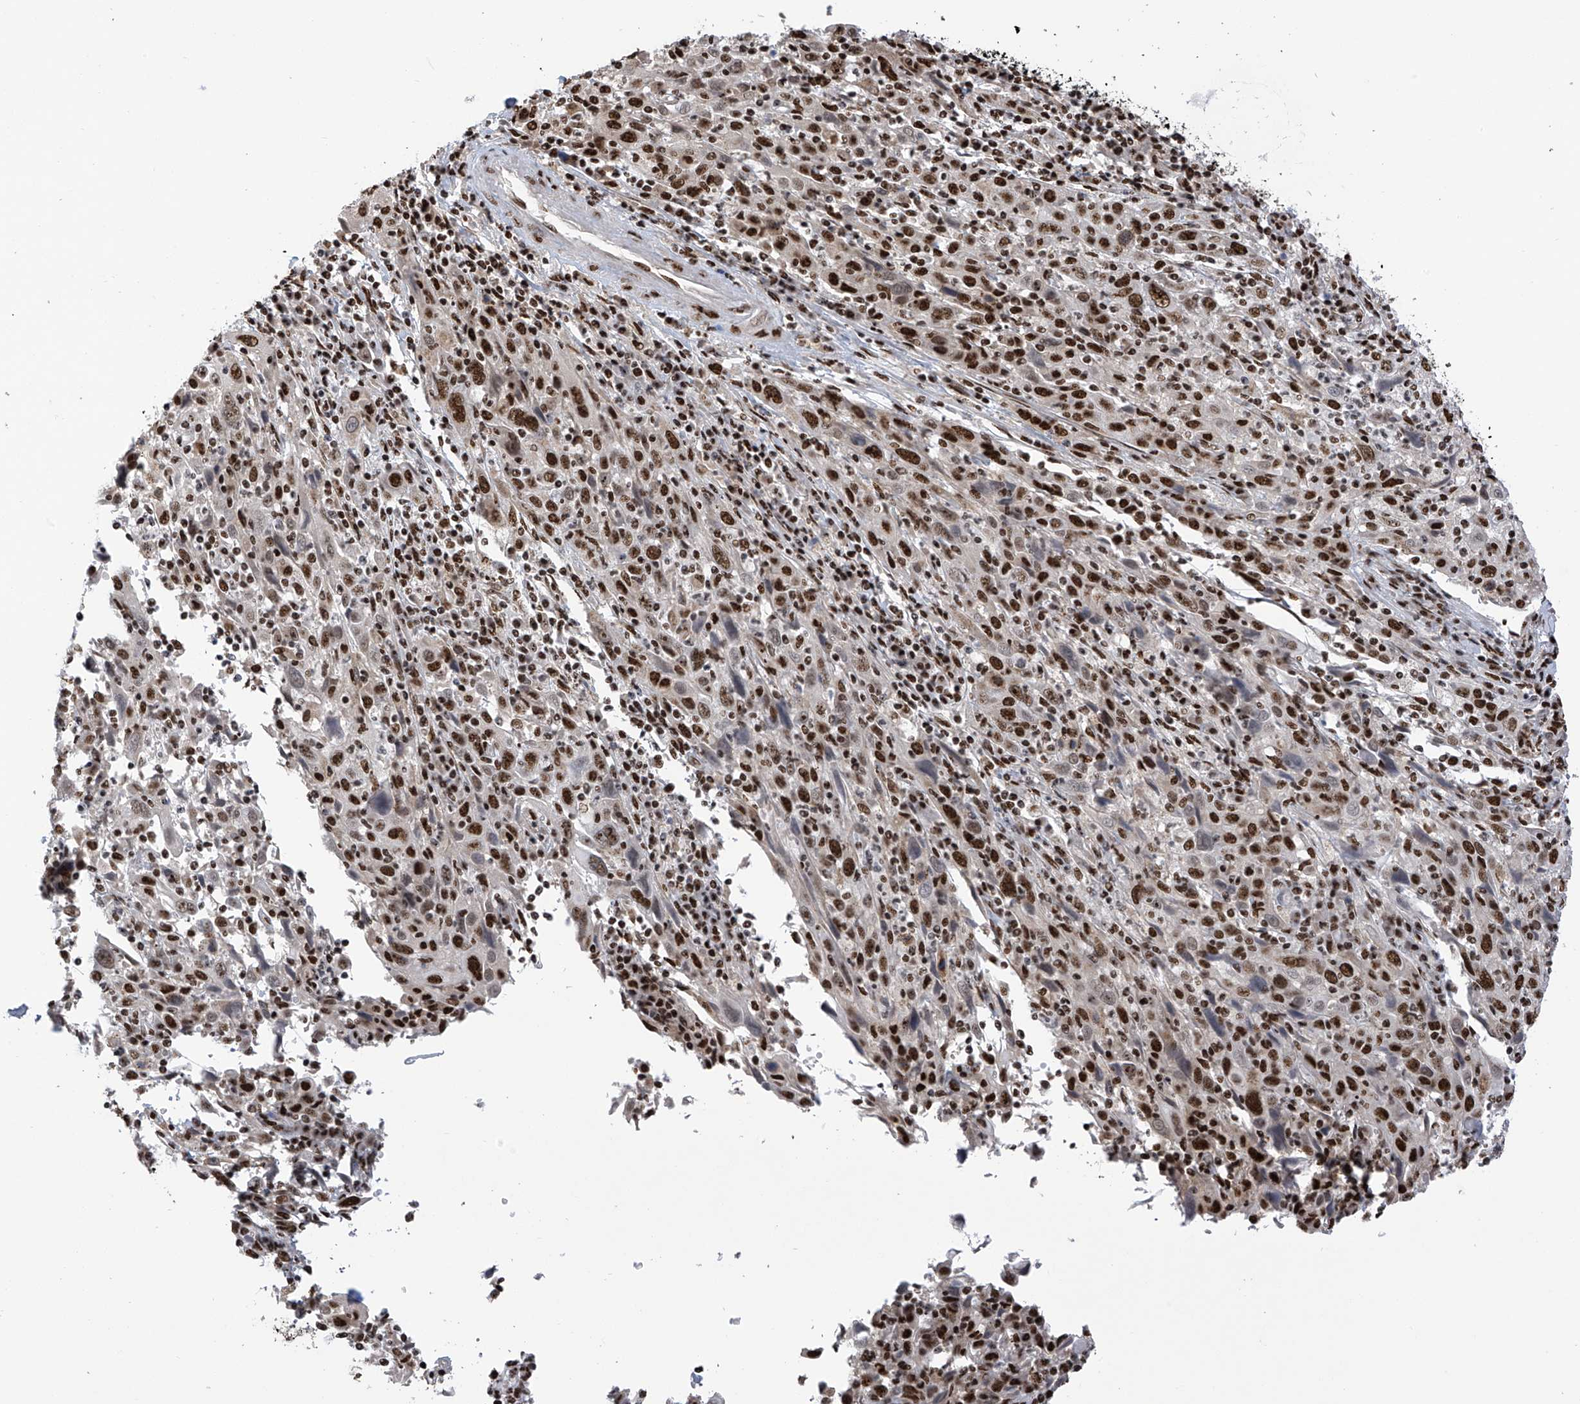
{"staining": {"intensity": "strong", "quantity": "25%-75%", "location": "nuclear"}, "tissue": "cervical cancer", "cell_type": "Tumor cells", "image_type": "cancer", "snomed": [{"axis": "morphology", "description": "Squamous cell carcinoma, NOS"}, {"axis": "topography", "description": "Cervix"}], "caption": "Cervical squamous cell carcinoma stained with a brown dye reveals strong nuclear positive staining in approximately 25%-75% of tumor cells.", "gene": "APLF", "patient": {"sex": "female", "age": 46}}